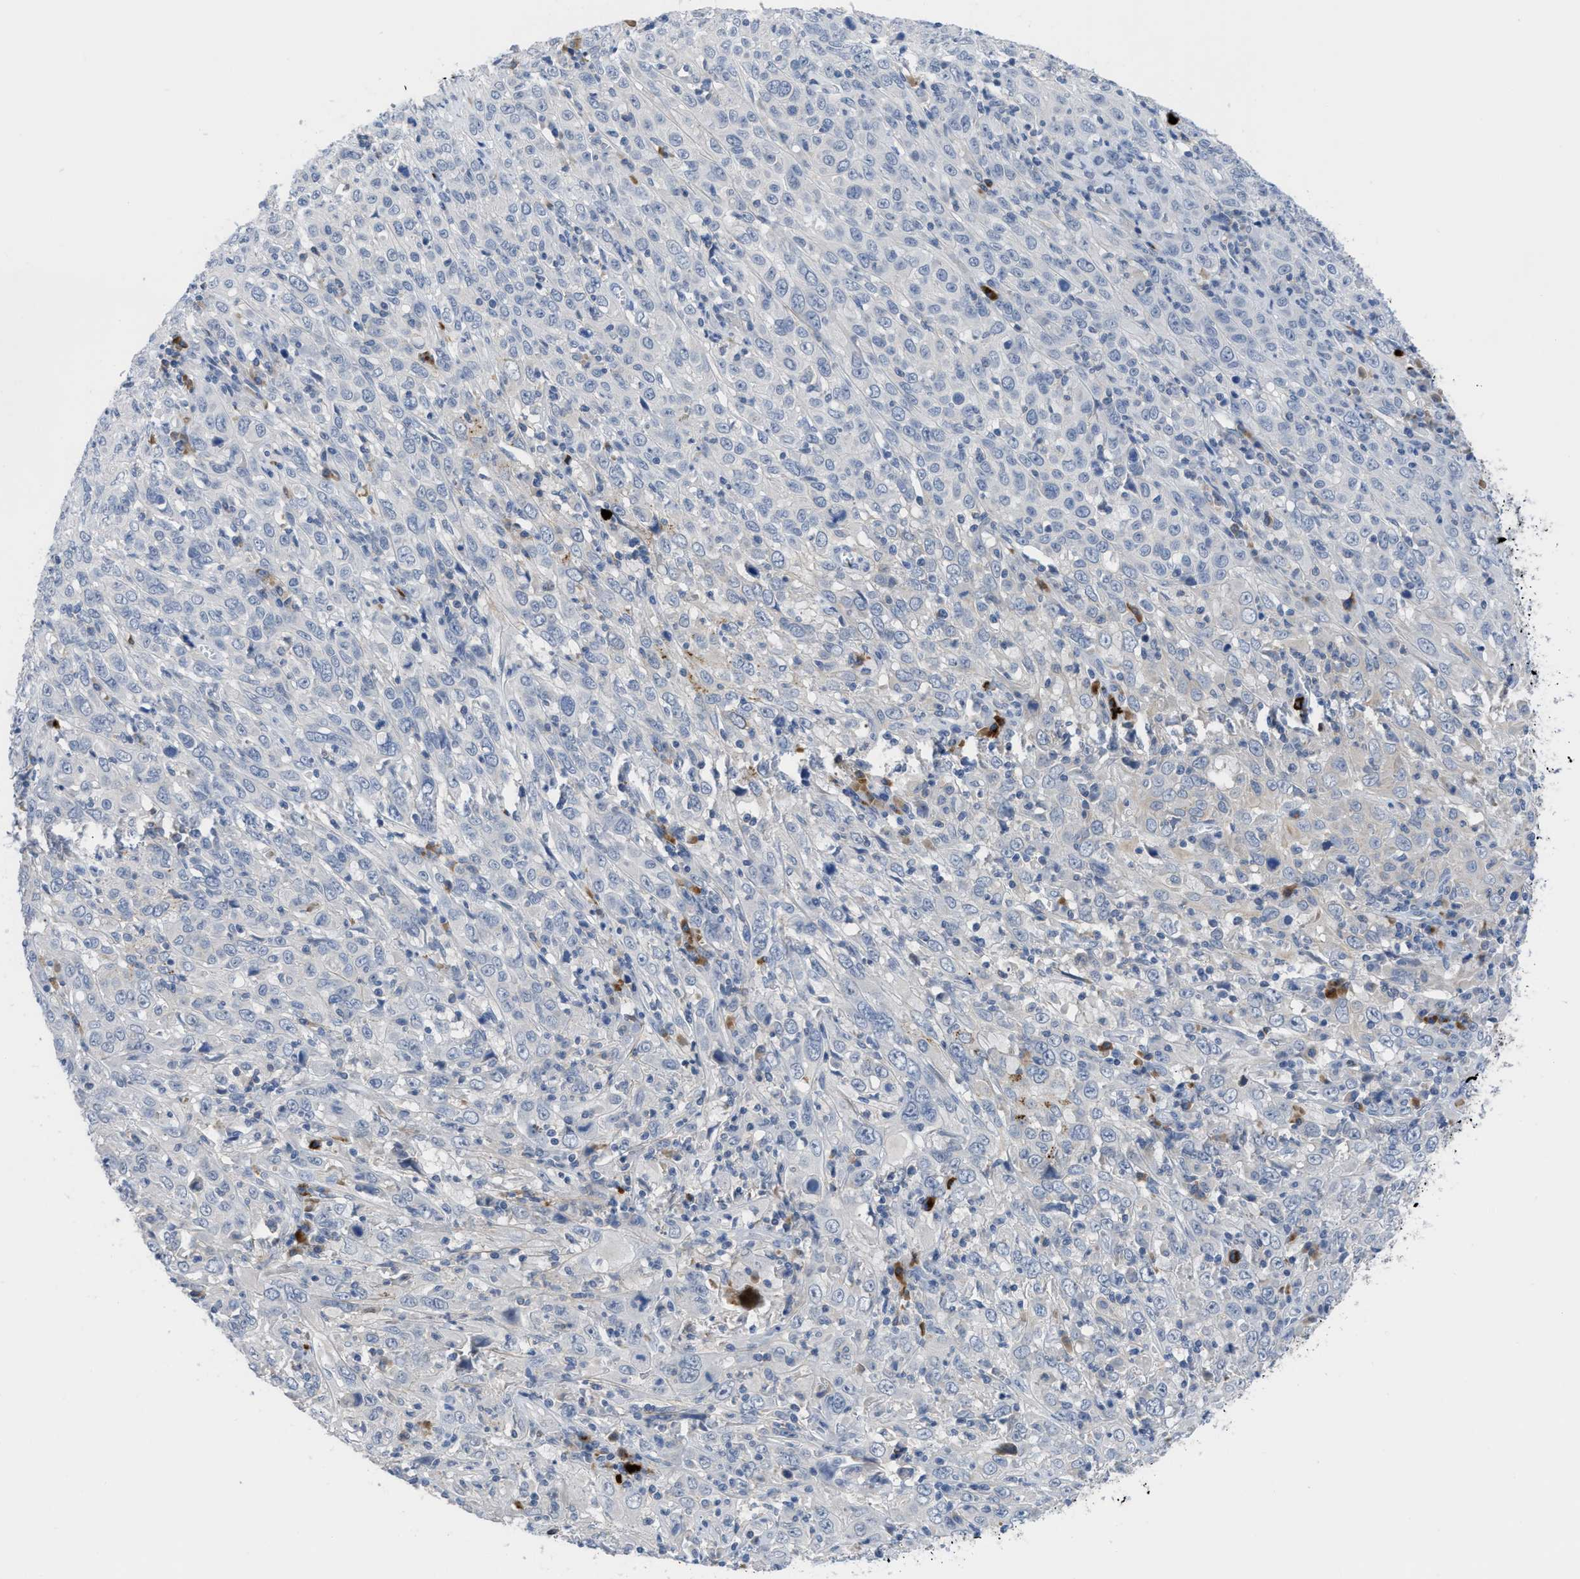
{"staining": {"intensity": "negative", "quantity": "none", "location": "none"}, "tissue": "cervical cancer", "cell_type": "Tumor cells", "image_type": "cancer", "snomed": [{"axis": "morphology", "description": "Squamous cell carcinoma, NOS"}, {"axis": "topography", "description": "Cervix"}], "caption": "A photomicrograph of cervical cancer stained for a protein demonstrates no brown staining in tumor cells.", "gene": "OR9K2", "patient": {"sex": "female", "age": 46}}